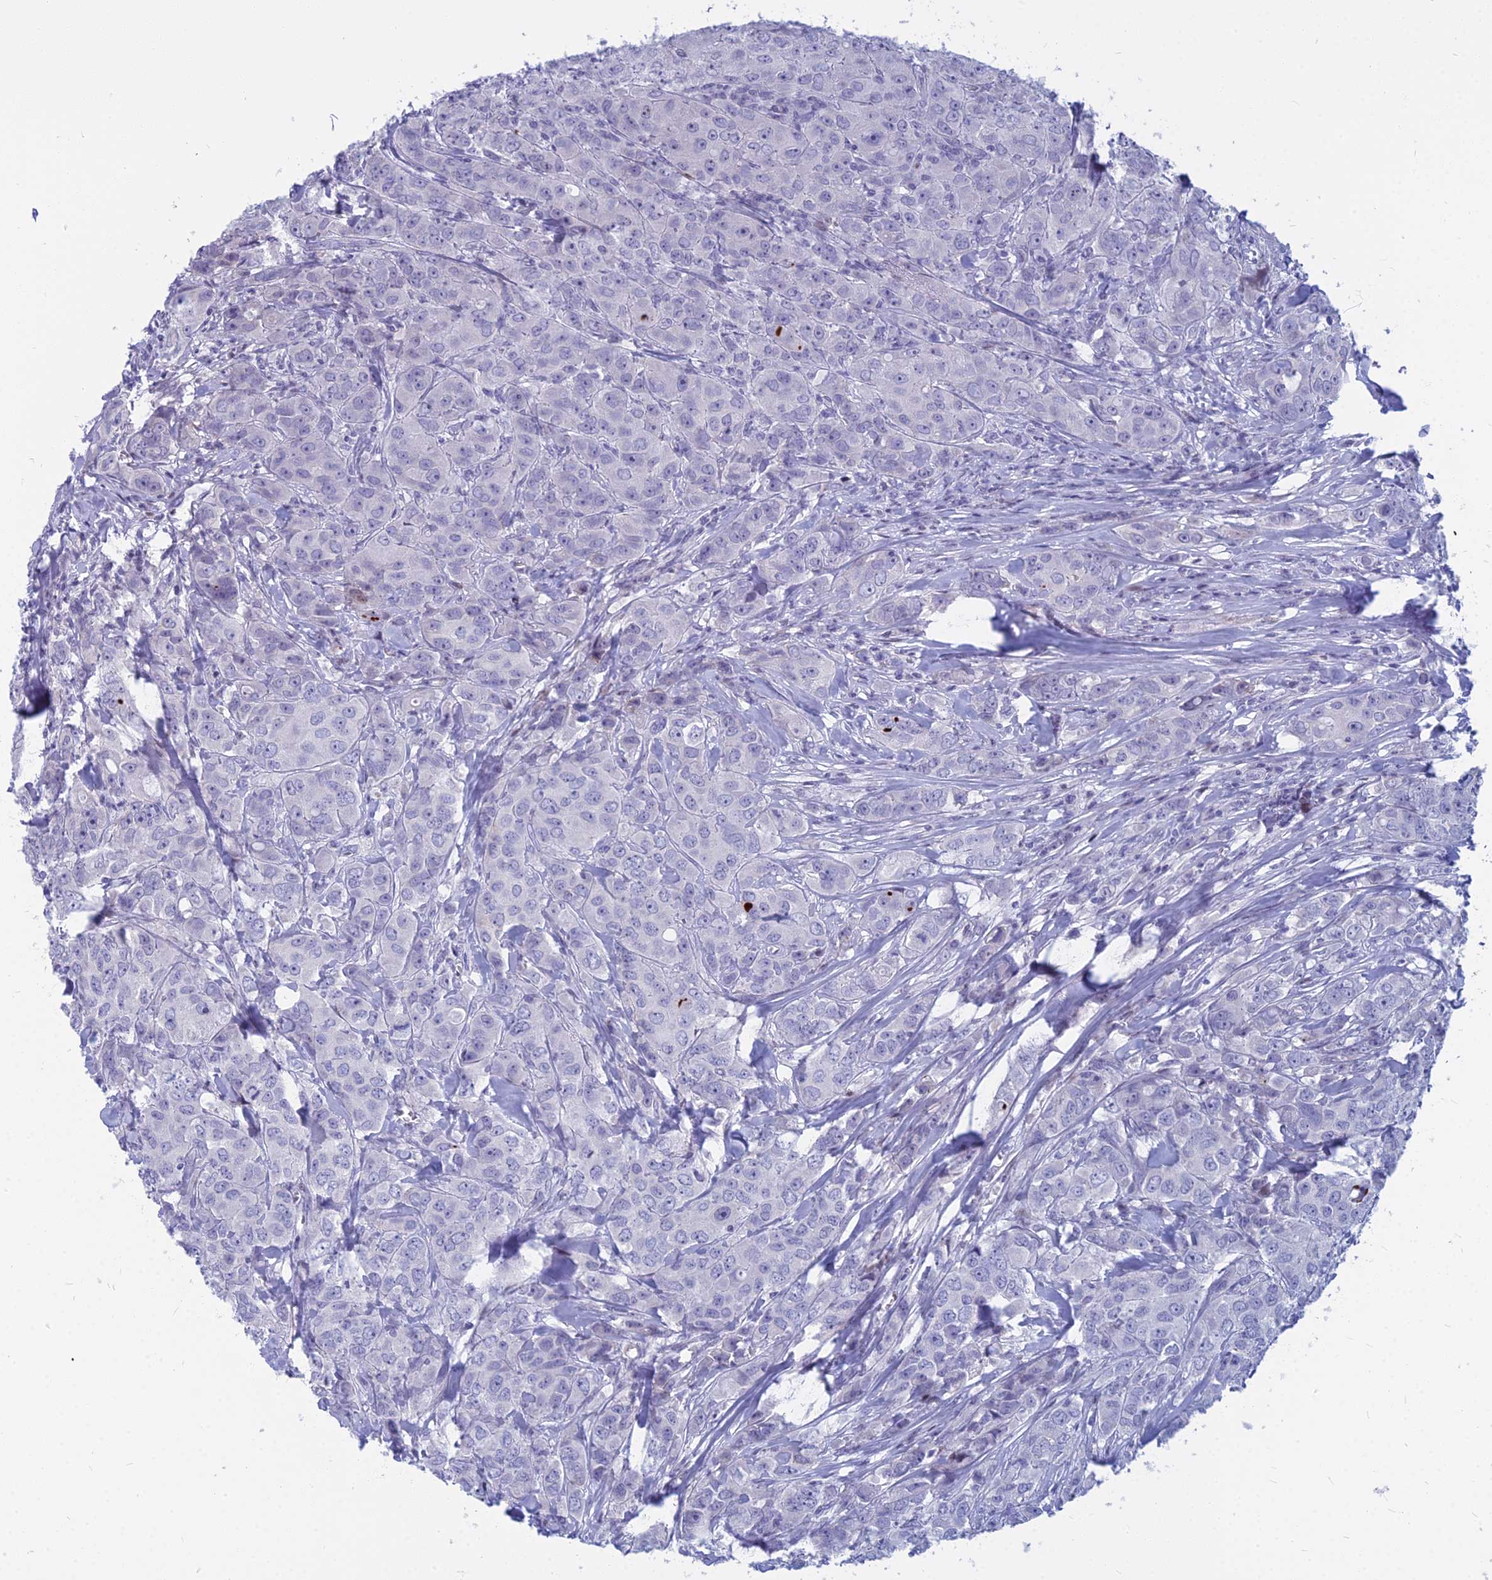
{"staining": {"intensity": "negative", "quantity": "none", "location": "none"}, "tissue": "breast cancer", "cell_type": "Tumor cells", "image_type": "cancer", "snomed": [{"axis": "morphology", "description": "Duct carcinoma"}, {"axis": "topography", "description": "Breast"}], "caption": "IHC micrograph of human infiltrating ductal carcinoma (breast) stained for a protein (brown), which exhibits no positivity in tumor cells. (Brightfield microscopy of DAB (3,3'-diaminobenzidine) immunohistochemistry (IHC) at high magnification).", "gene": "MYBPC2", "patient": {"sex": "female", "age": 43}}